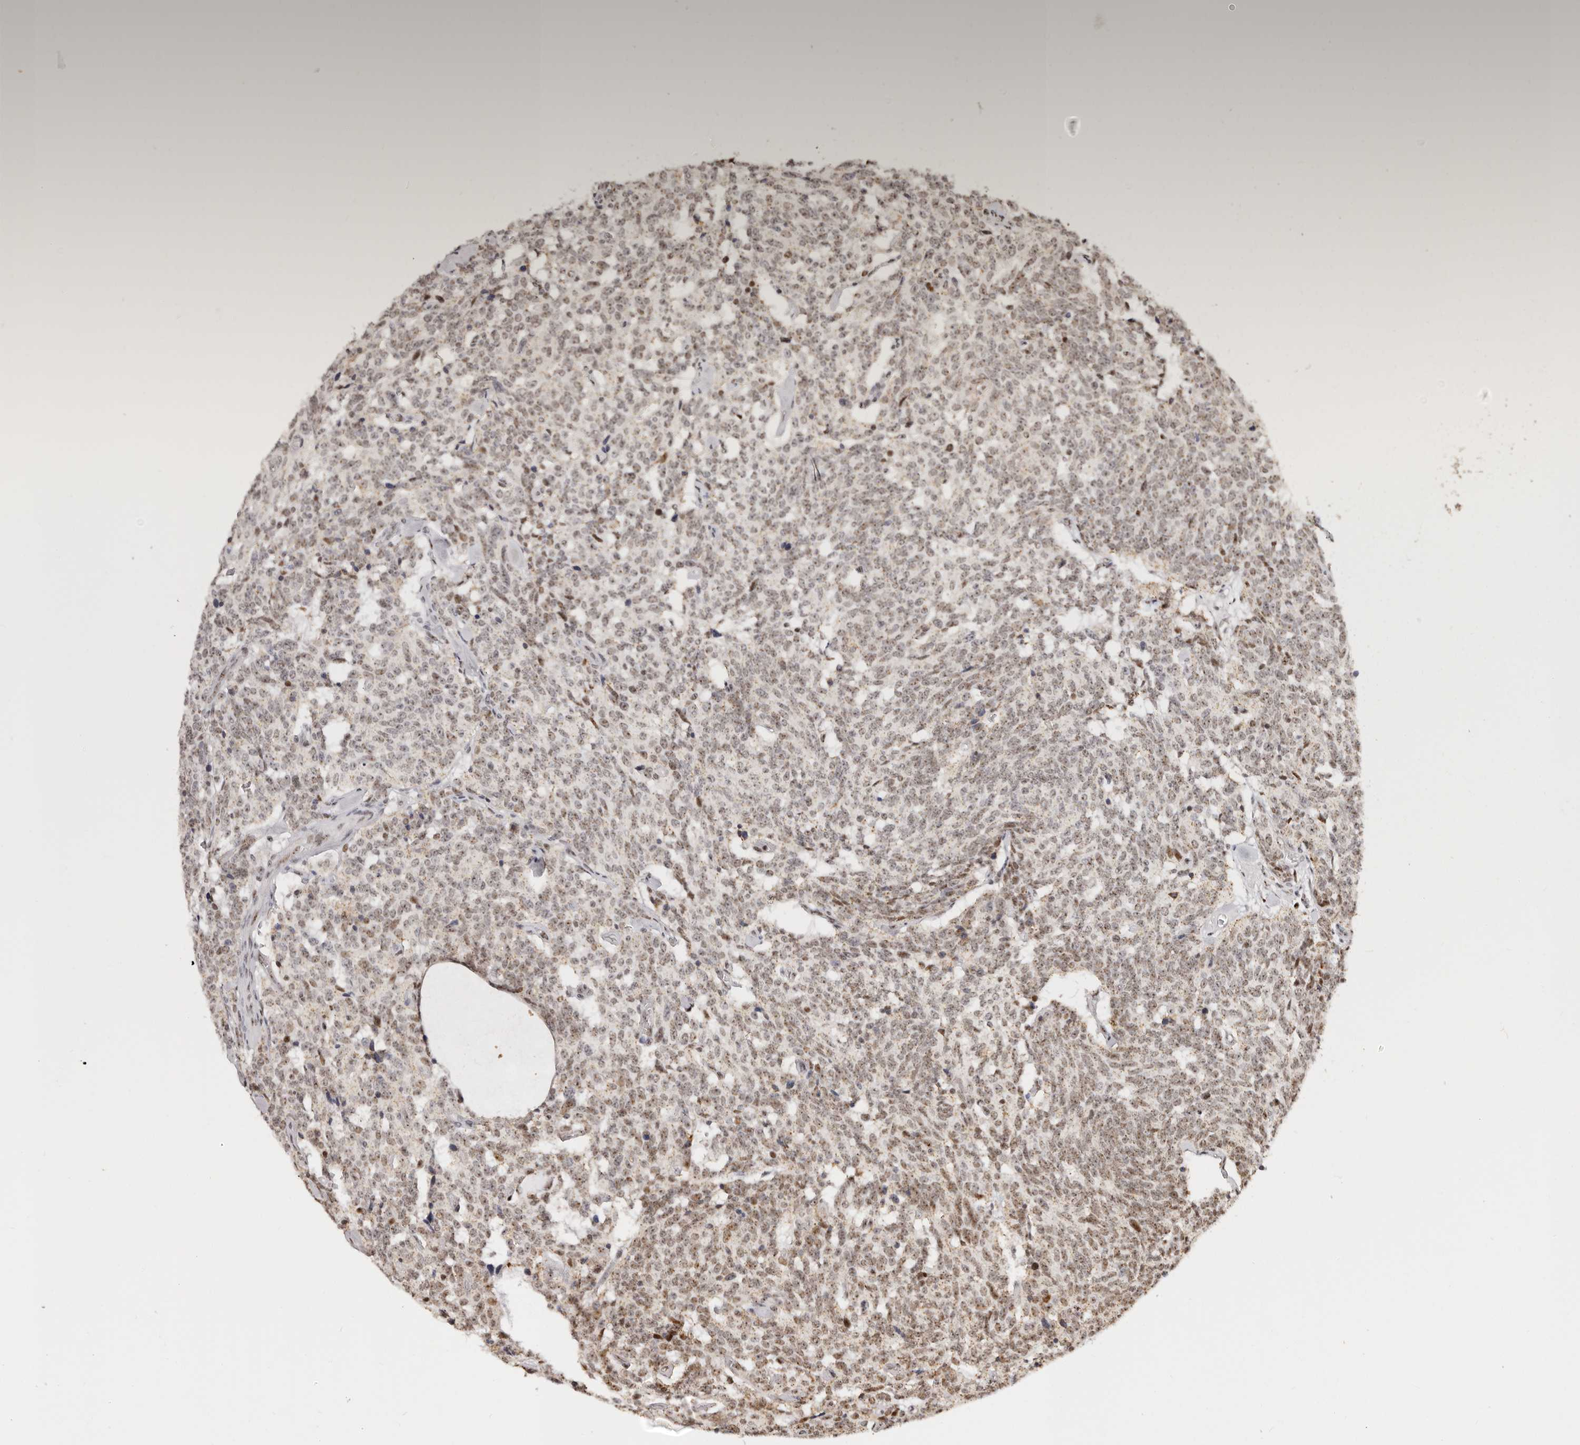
{"staining": {"intensity": "moderate", "quantity": ">75%", "location": "nuclear"}, "tissue": "carcinoid", "cell_type": "Tumor cells", "image_type": "cancer", "snomed": [{"axis": "morphology", "description": "Carcinoid, malignant, NOS"}, {"axis": "topography", "description": "Lung"}], "caption": "Malignant carcinoid stained for a protein (brown) reveals moderate nuclear positive expression in approximately >75% of tumor cells.", "gene": "IQGAP3", "patient": {"sex": "female", "age": 46}}